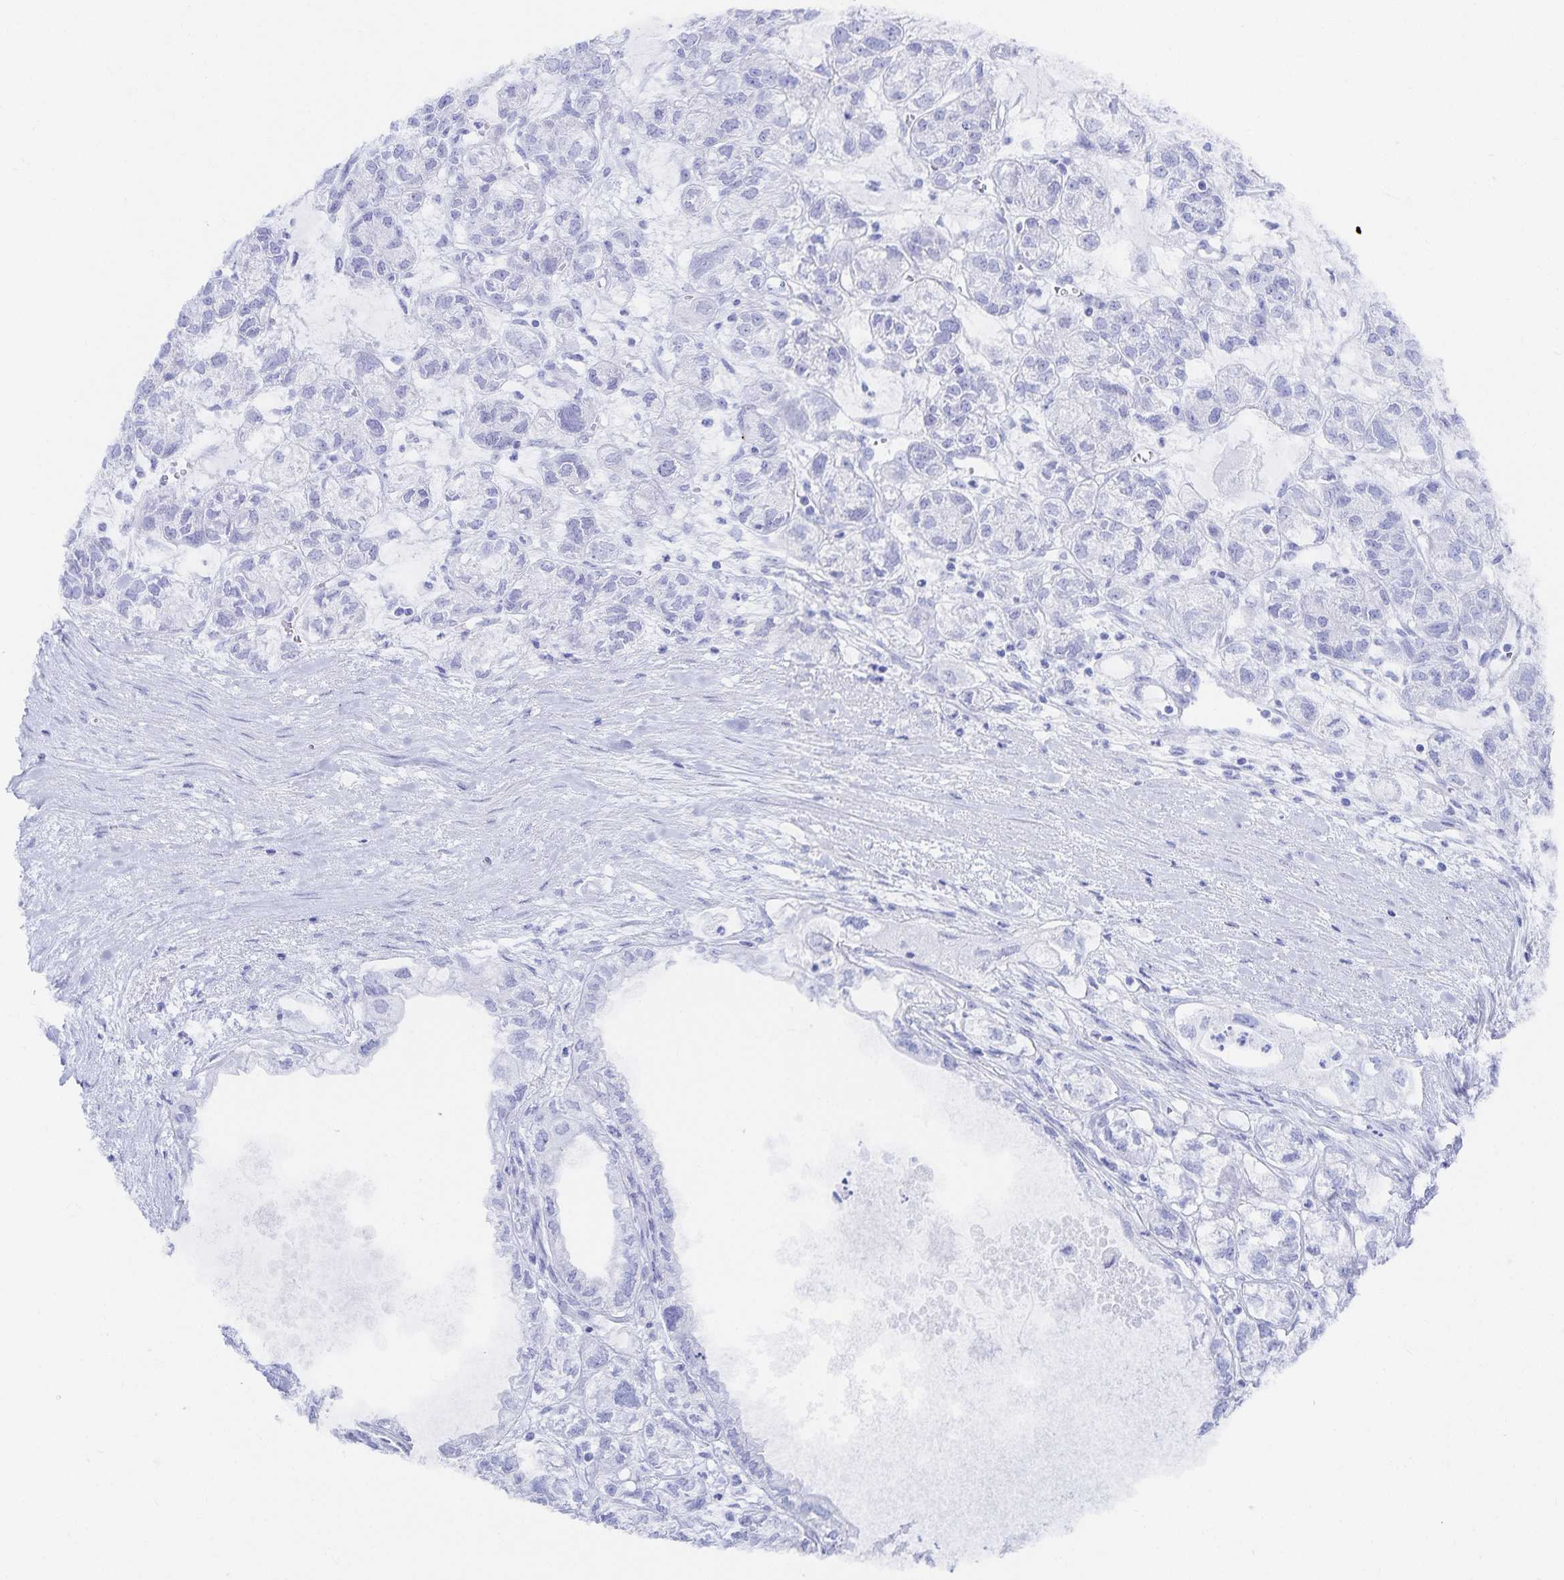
{"staining": {"intensity": "negative", "quantity": "none", "location": "none"}, "tissue": "ovarian cancer", "cell_type": "Tumor cells", "image_type": "cancer", "snomed": [{"axis": "morphology", "description": "Carcinoma, endometroid"}, {"axis": "topography", "description": "Ovary"}], "caption": "Immunohistochemical staining of human ovarian endometroid carcinoma displays no significant expression in tumor cells.", "gene": "SNTN", "patient": {"sex": "female", "age": 64}}